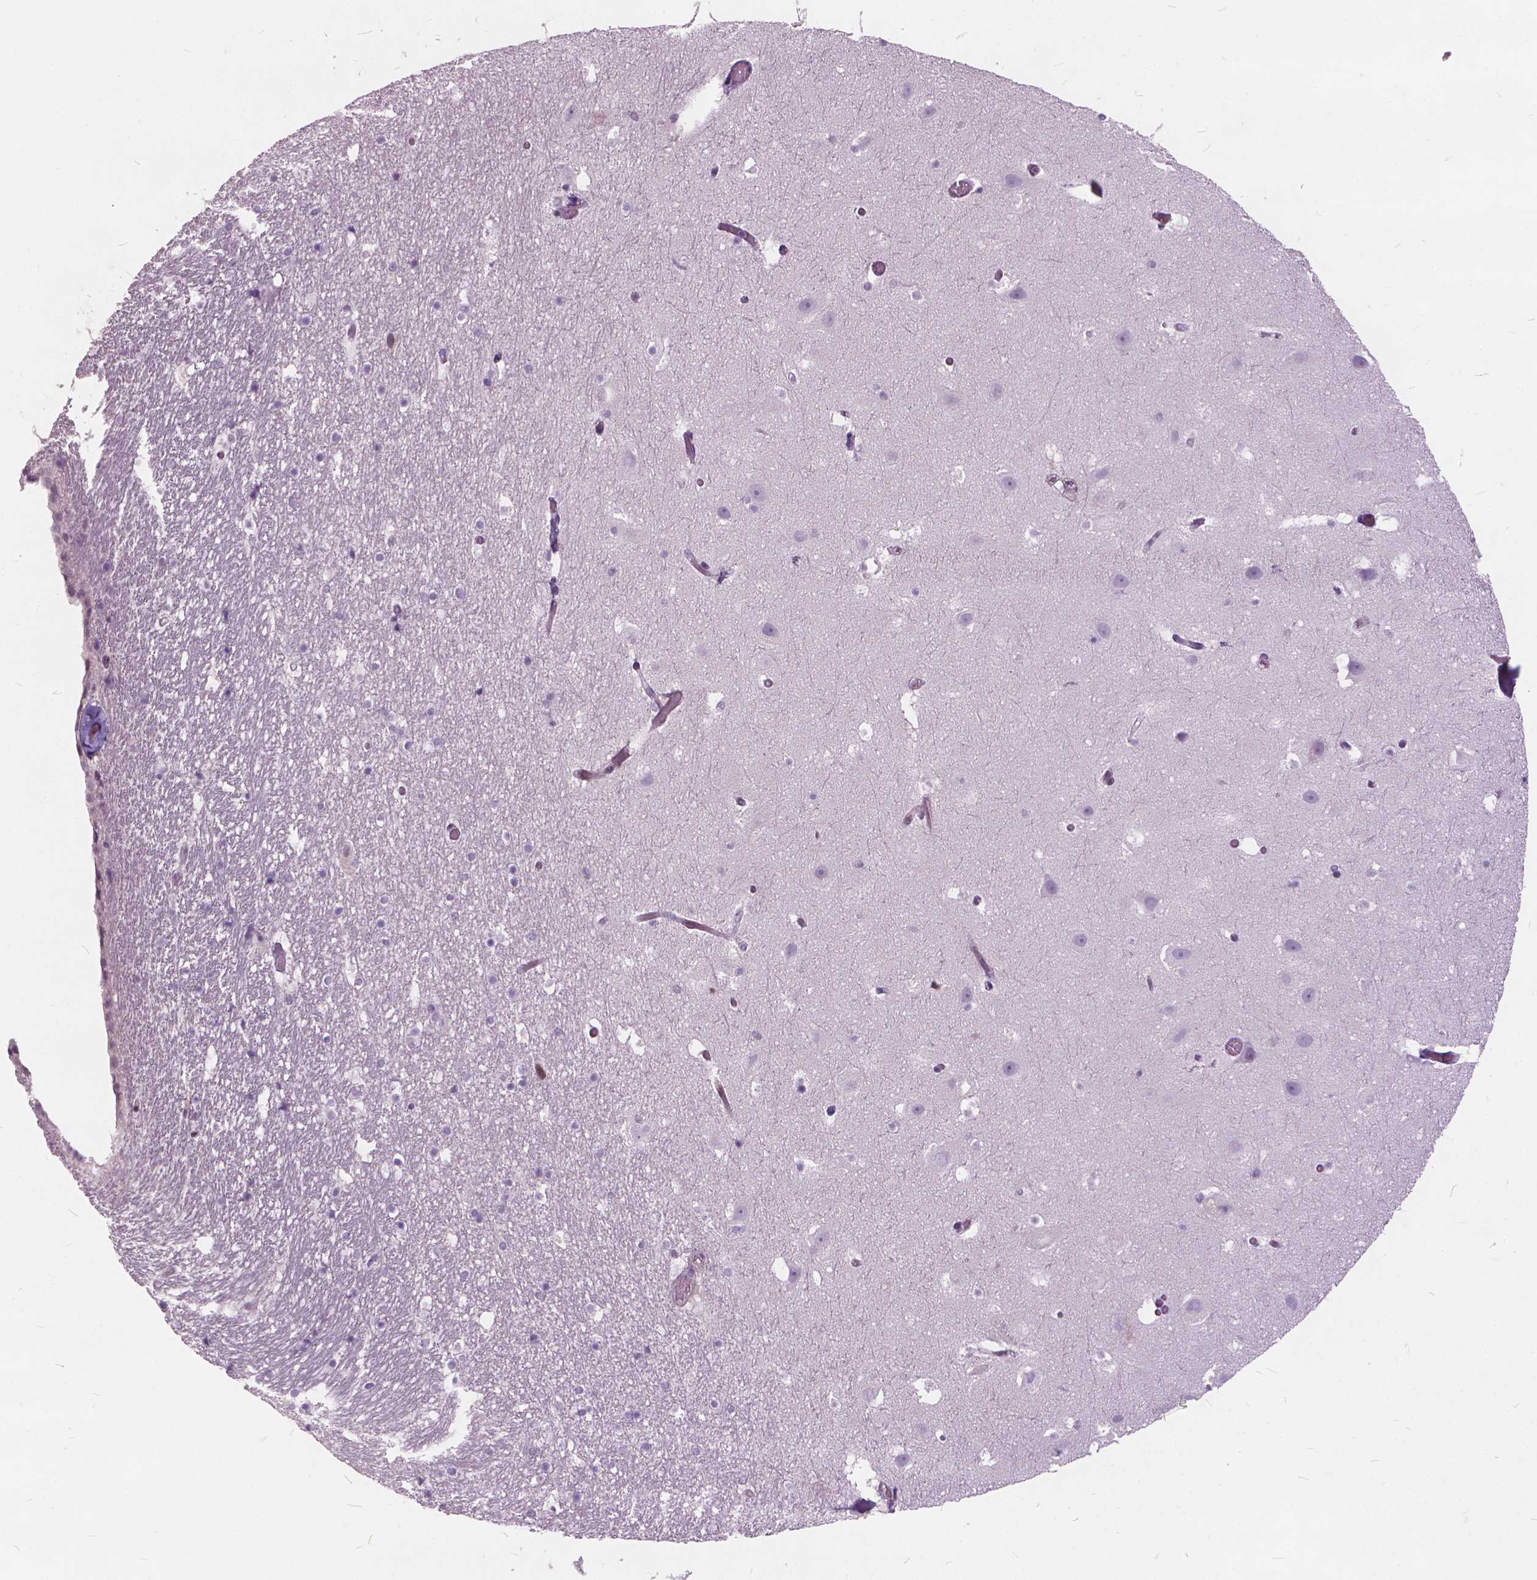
{"staining": {"intensity": "negative", "quantity": "none", "location": "none"}, "tissue": "hippocampus", "cell_type": "Glial cells", "image_type": "normal", "snomed": [{"axis": "morphology", "description": "Normal tissue, NOS"}, {"axis": "topography", "description": "Hippocampus"}], "caption": "The IHC histopathology image has no significant positivity in glial cells of hippocampus.", "gene": "STAT5B", "patient": {"sex": "male", "age": 26}}